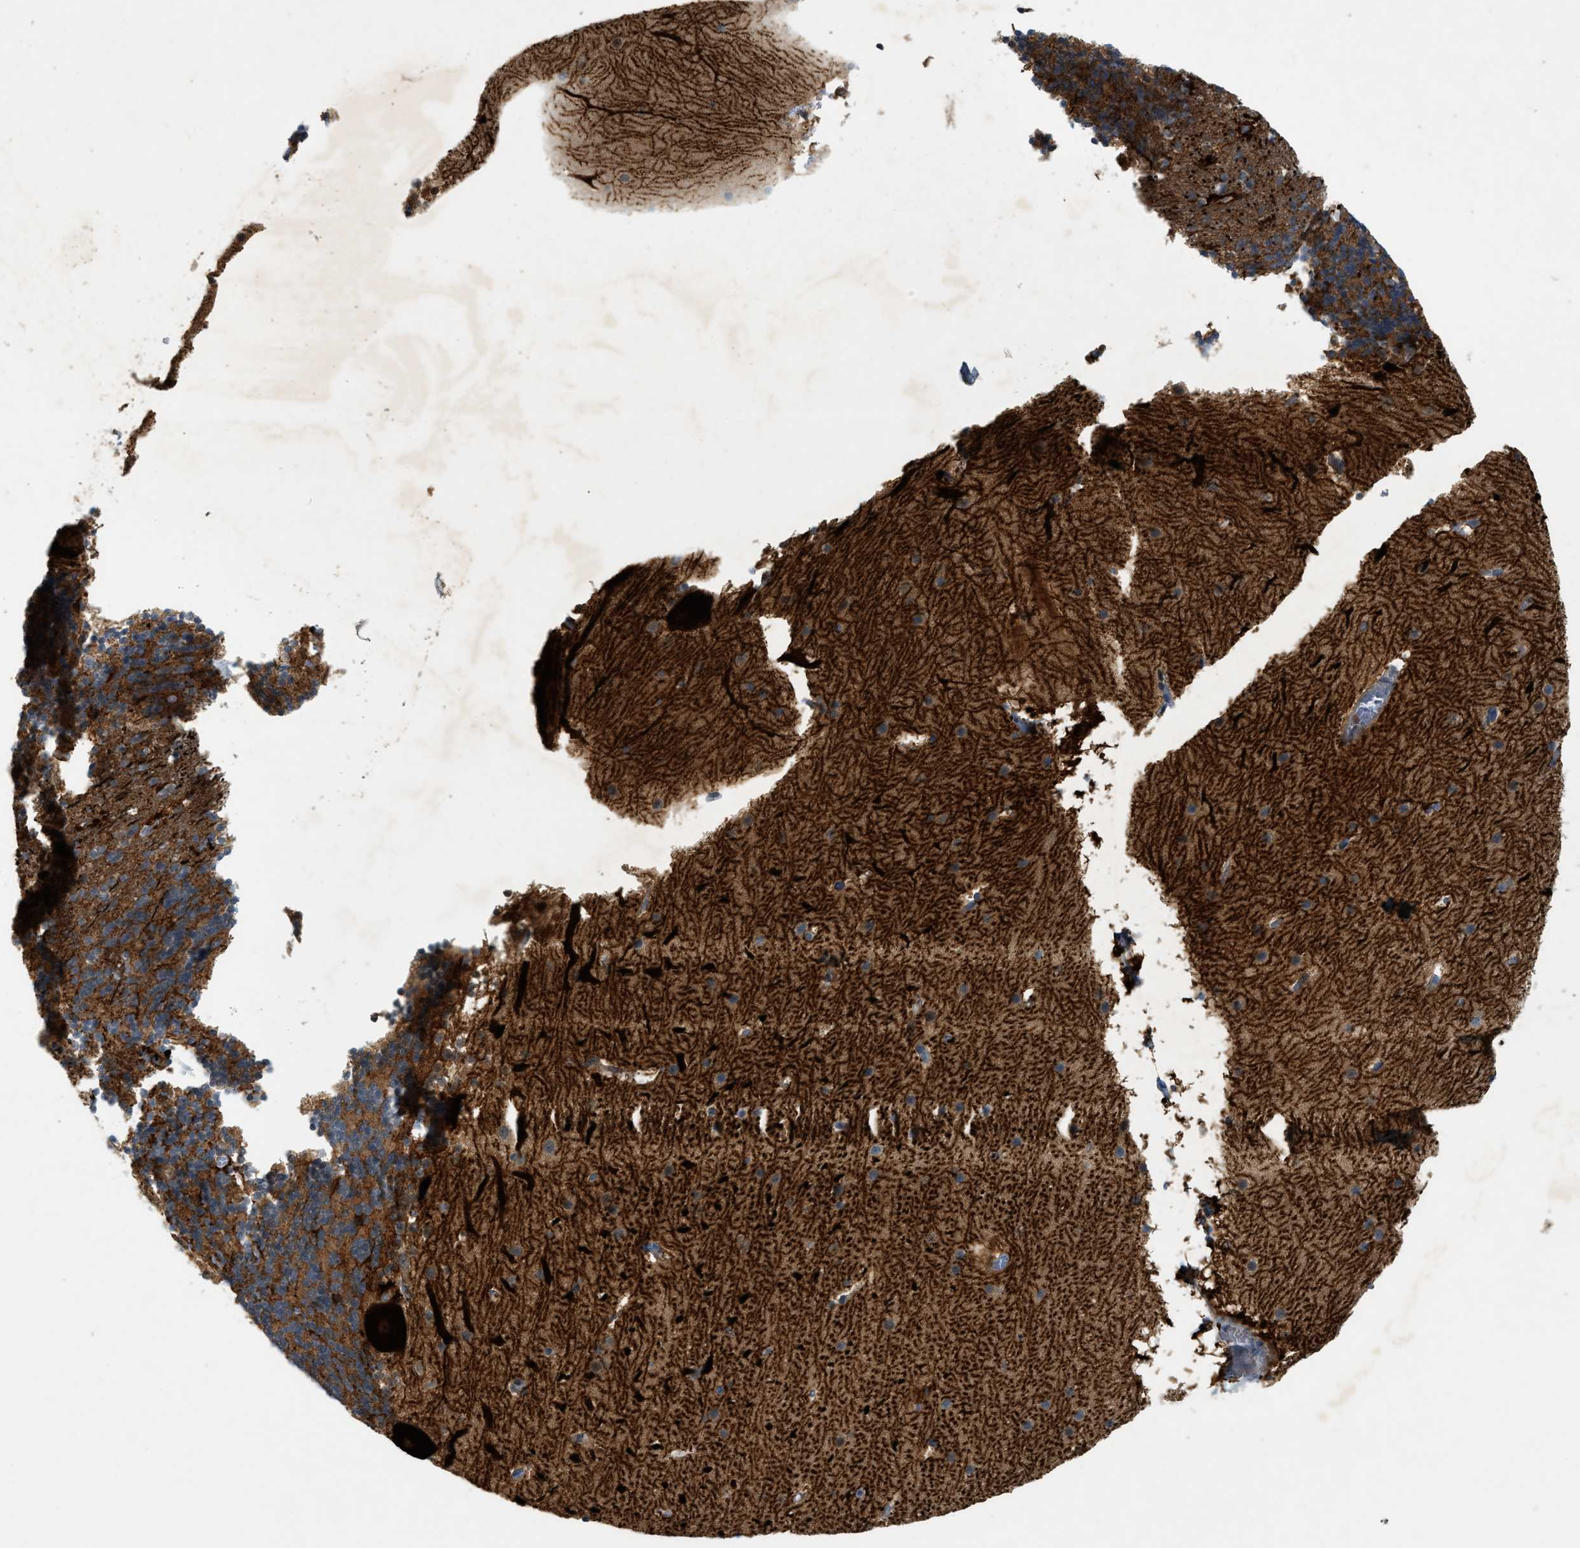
{"staining": {"intensity": "moderate", "quantity": ">75%", "location": "cytoplasmic/membranous"}, "tissue": "cerebellum", "cell_type": "Cells in granular layer", "image_type": "normal", "snomed": [{"axis": "morphology", "description": "Normal tissue, NOS"}, {"axis": "topography", "description": "Cerebellum"}], "caption": "Protein staining shows moderate cytoplasmic/membranous positivity in approximately >75% of cells in granular layer in benign cerebellum.", "gene": "PDCL3", "patient": {"sex": "female", "age": 19}}